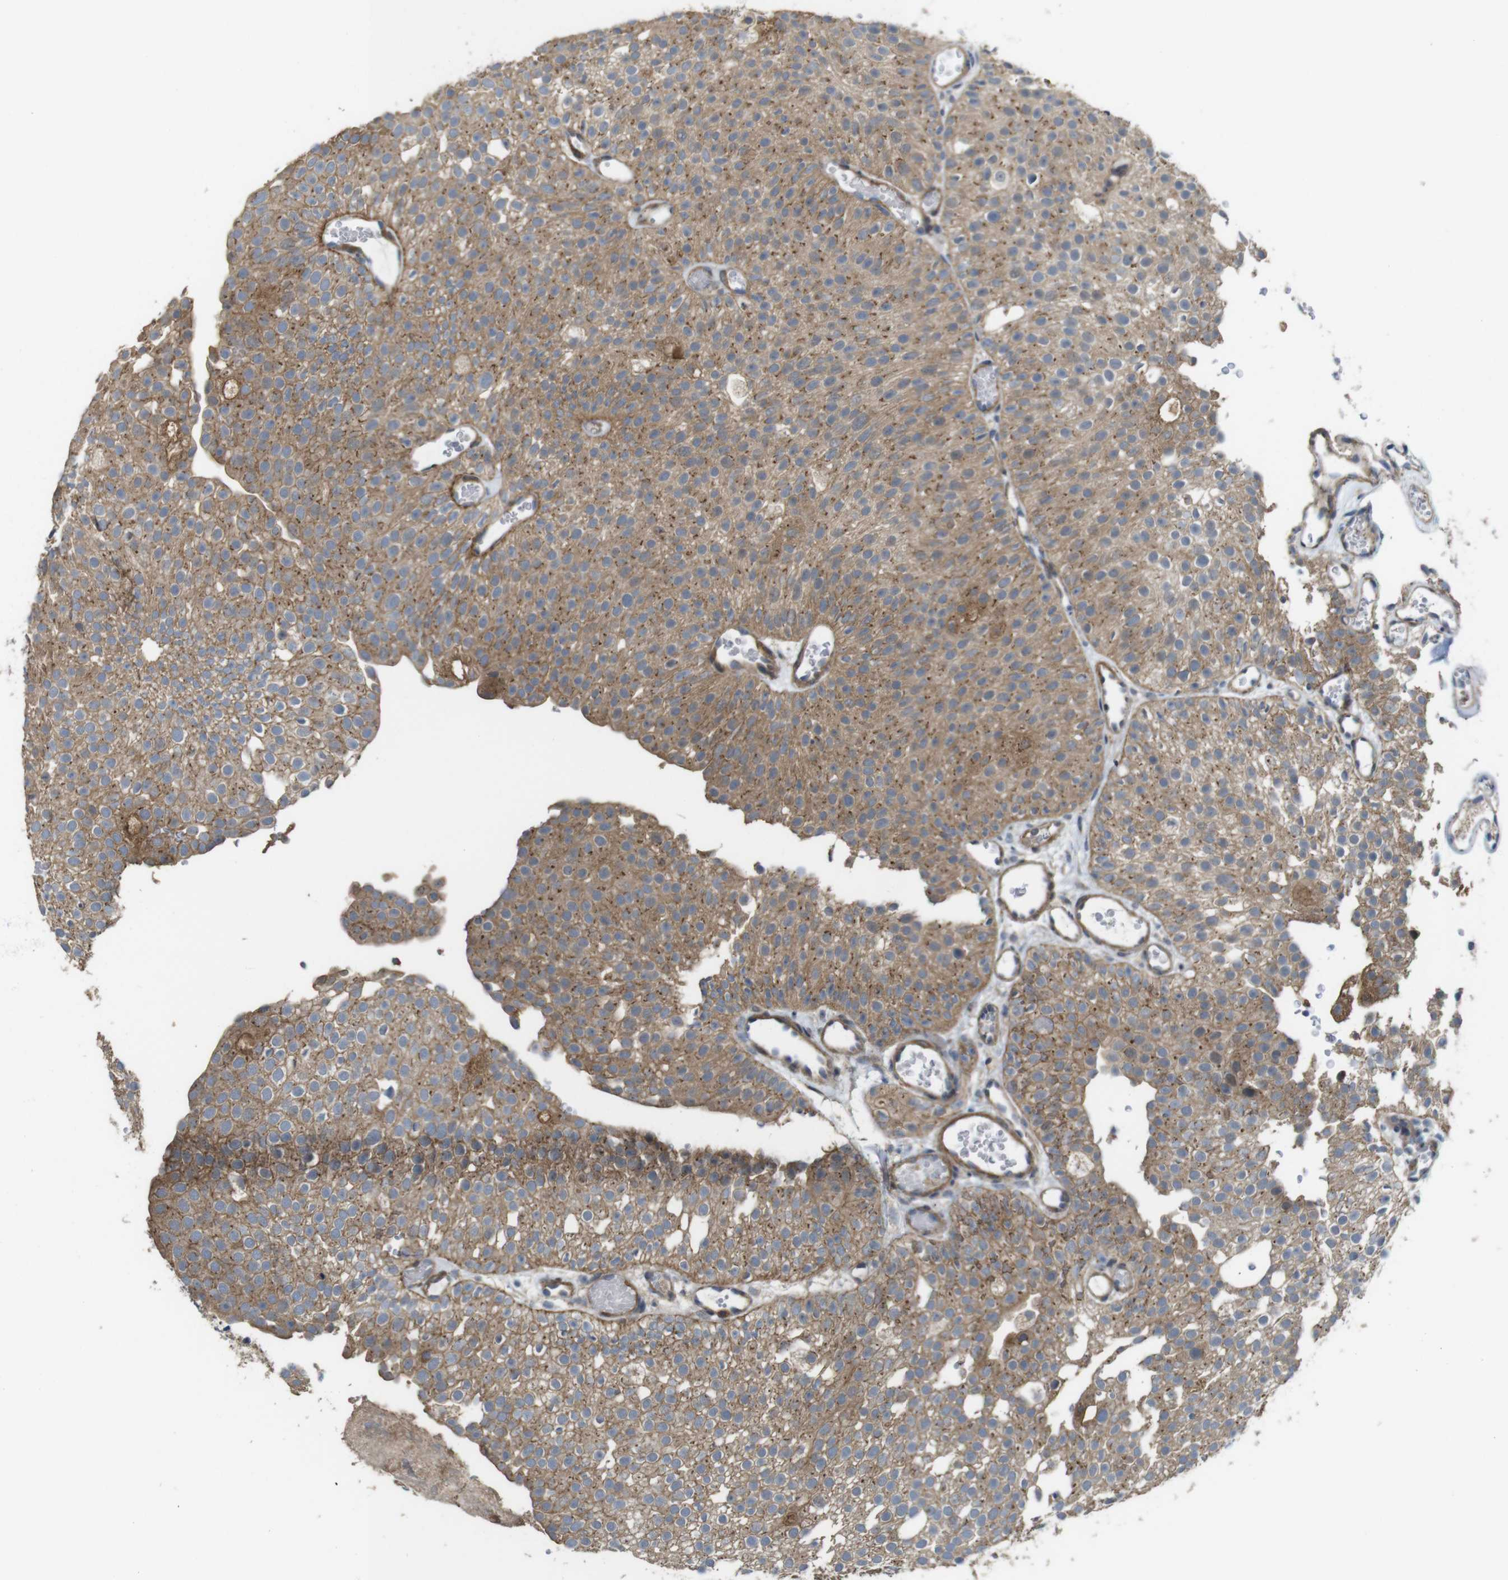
{"staining": {"intensity": "moderate", "quantity": ">75%", "location": "cytoplasmic/membranous"}, "tissue": "urothelial cancer", "cell_type": "Tumor cells", "image_type": "cancer", "snomed": [{"axis": "morphology", "description": "Urothelial carcinoma, Low grade"}, {"axis": "topography", "description": "Urinary bladder"}], "caption": "Immunohistochemical staining of human urothelial cancer exhibits medium levels of moderate cytoplasmic/membranous protein staining in about >75% of tumor cells.", "gene": "CDC34", "patient": {"sex": "male", "age": 78}}